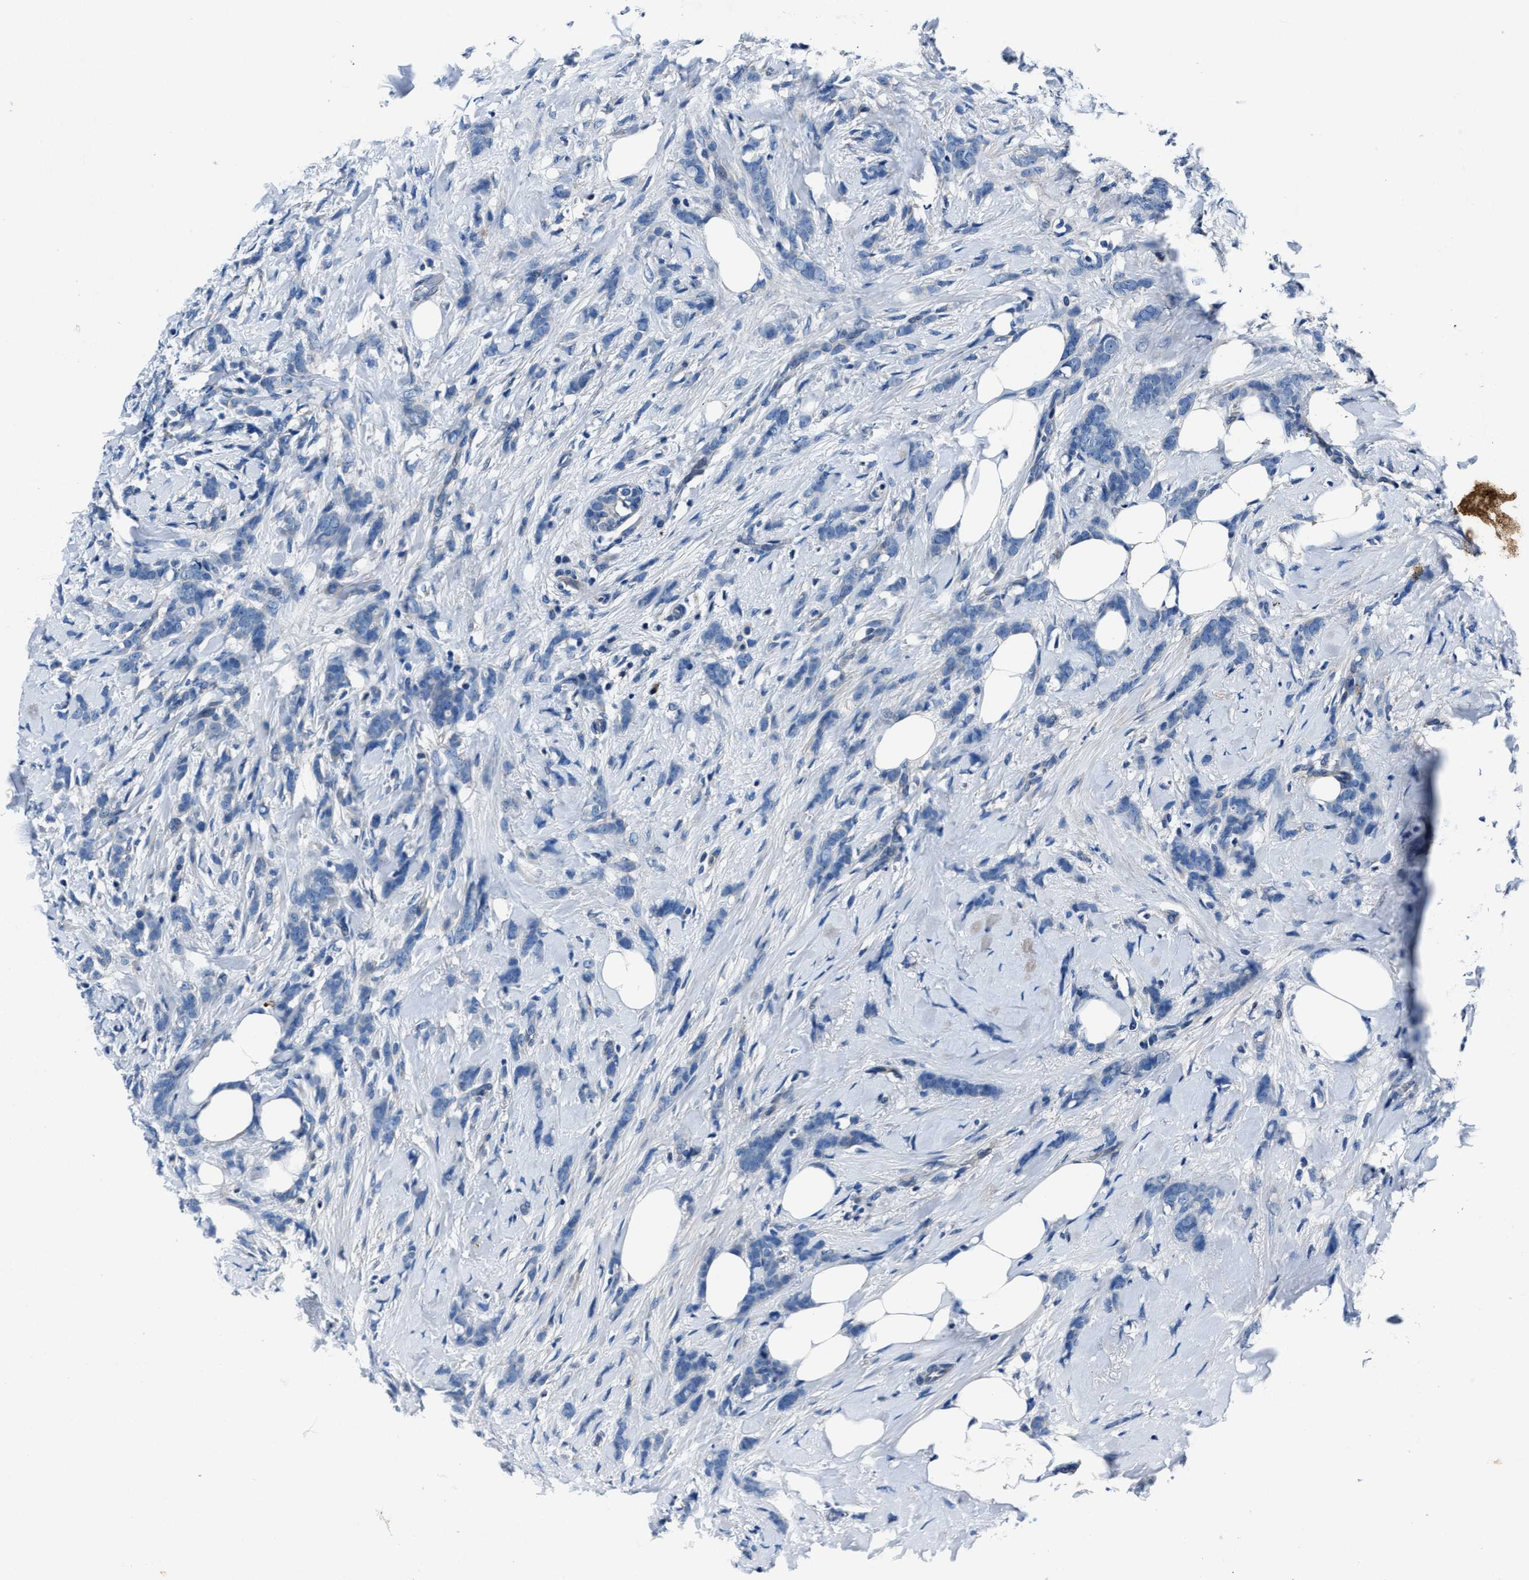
{"staining": {"intensity": "negative", "quantity": "none", "location": "none"}, "tissue": "breast cancer", "cell_type": "Tumor cells", "image_type": "cancer", "snomed": [{"axis": "morphology", "description": "Lobular carcinoma, in situ"}, {"axis": "morphology", "description": "Lobular carcinoma"}, {"axis": "topography", "description": "Breast"}], "caption": "Immunohistochemistry image of neoplastic tissue: breast cancer (lobular carcinoma) stained with DAB exhibits no significant protein expression in tumor cells.", "gene": "NACAD", "patient": {"sex": "female", "age": 41}}